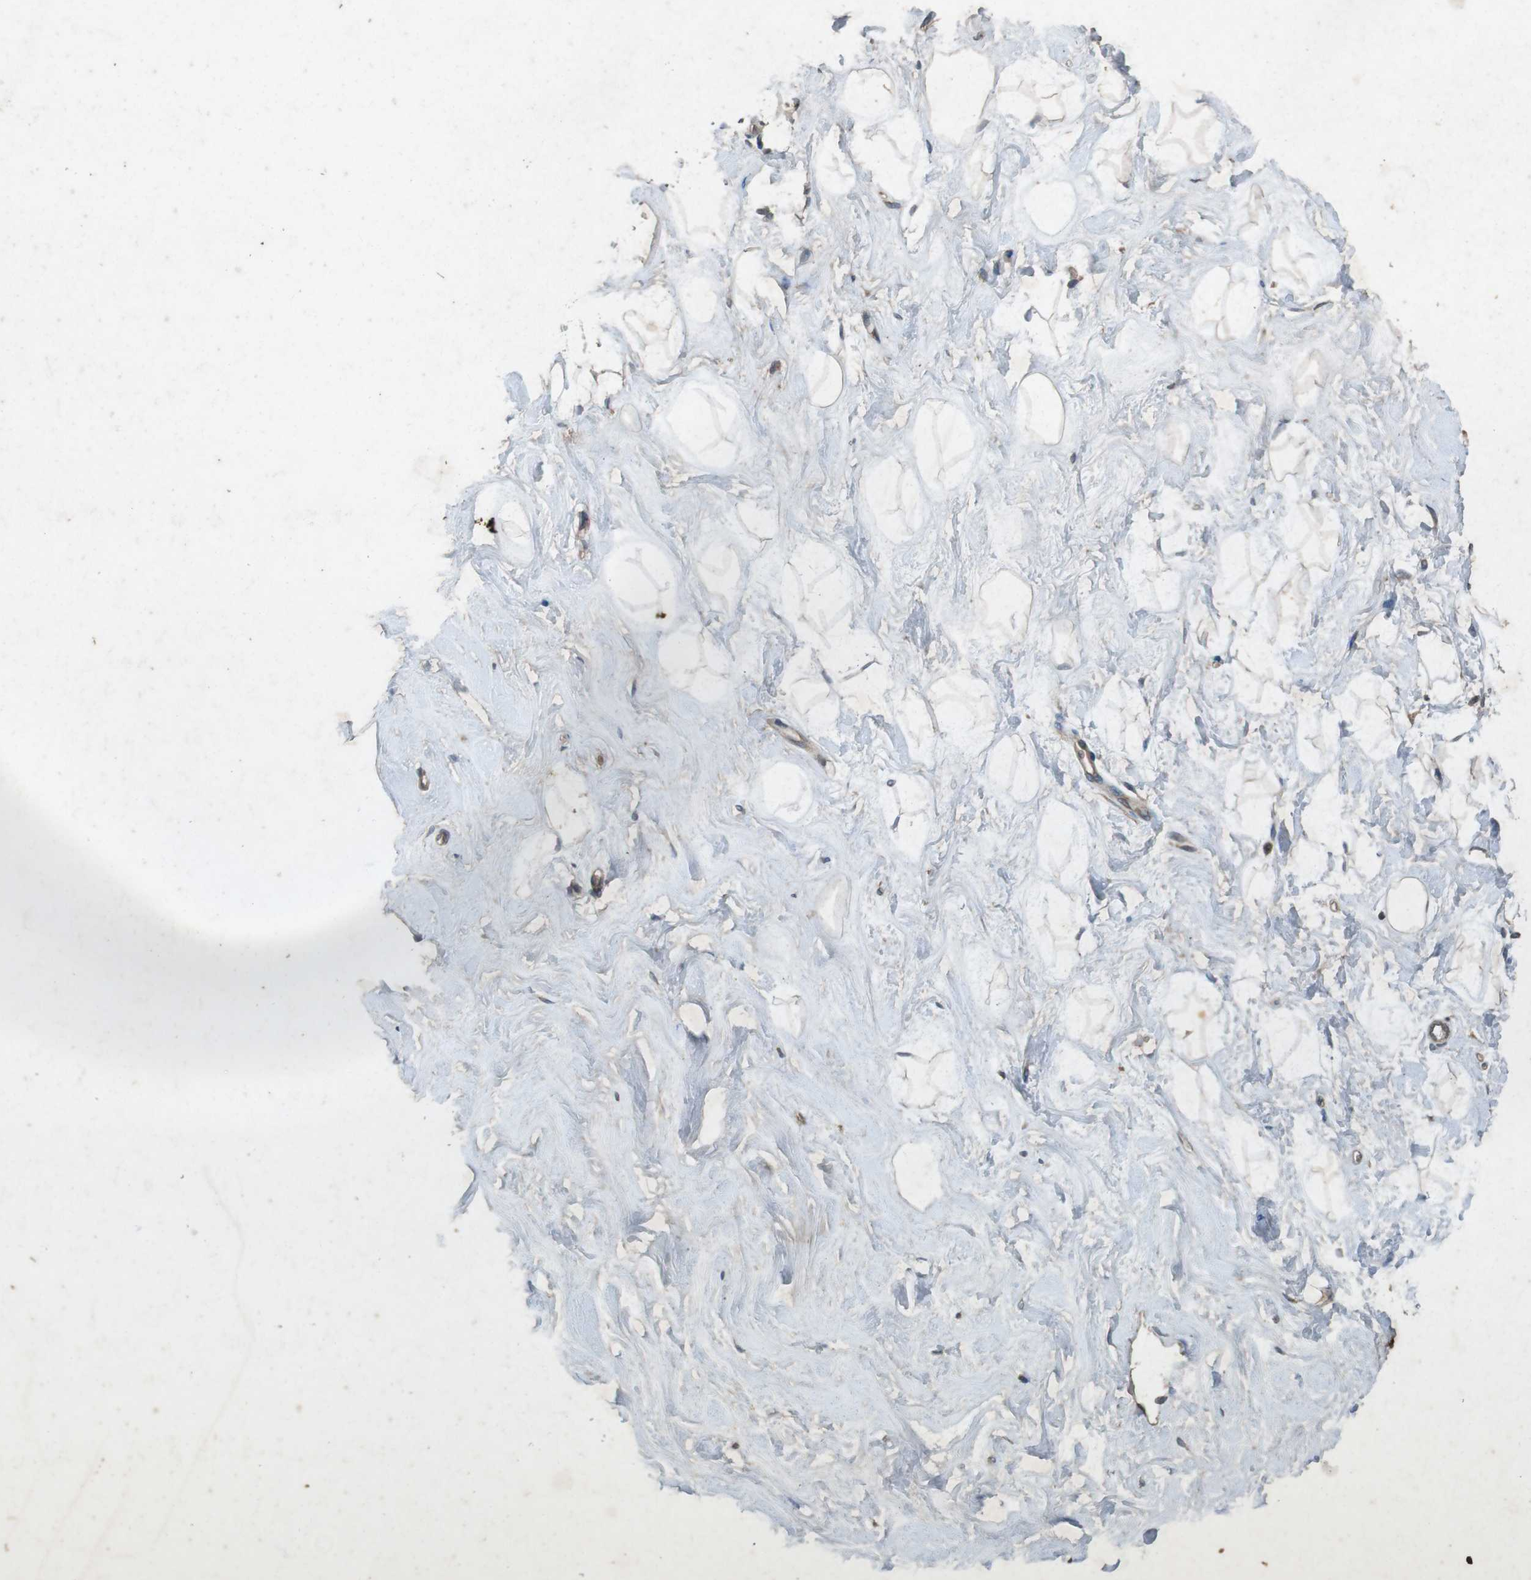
{"staining": {"intensity": "negative", "quantity": "none", "location": "none"}, "tissue": "breast", "cell_type": "Adipocytes", "image_type": "normal", "snomed": [{"axis": "morphology", "description": "Normal tissue, NOS"}, {"axis": "topography", "description": "Breast"}], "caption": "Immunohistochemistry (IHC) photomicrograph of normal breast: human breast stained with DAB (3,3'-diaminobenzidine) shows no significant protein staining in adipocytes.", "gene": "FLCN", "patient": {"sex": "female", "age": 23}}